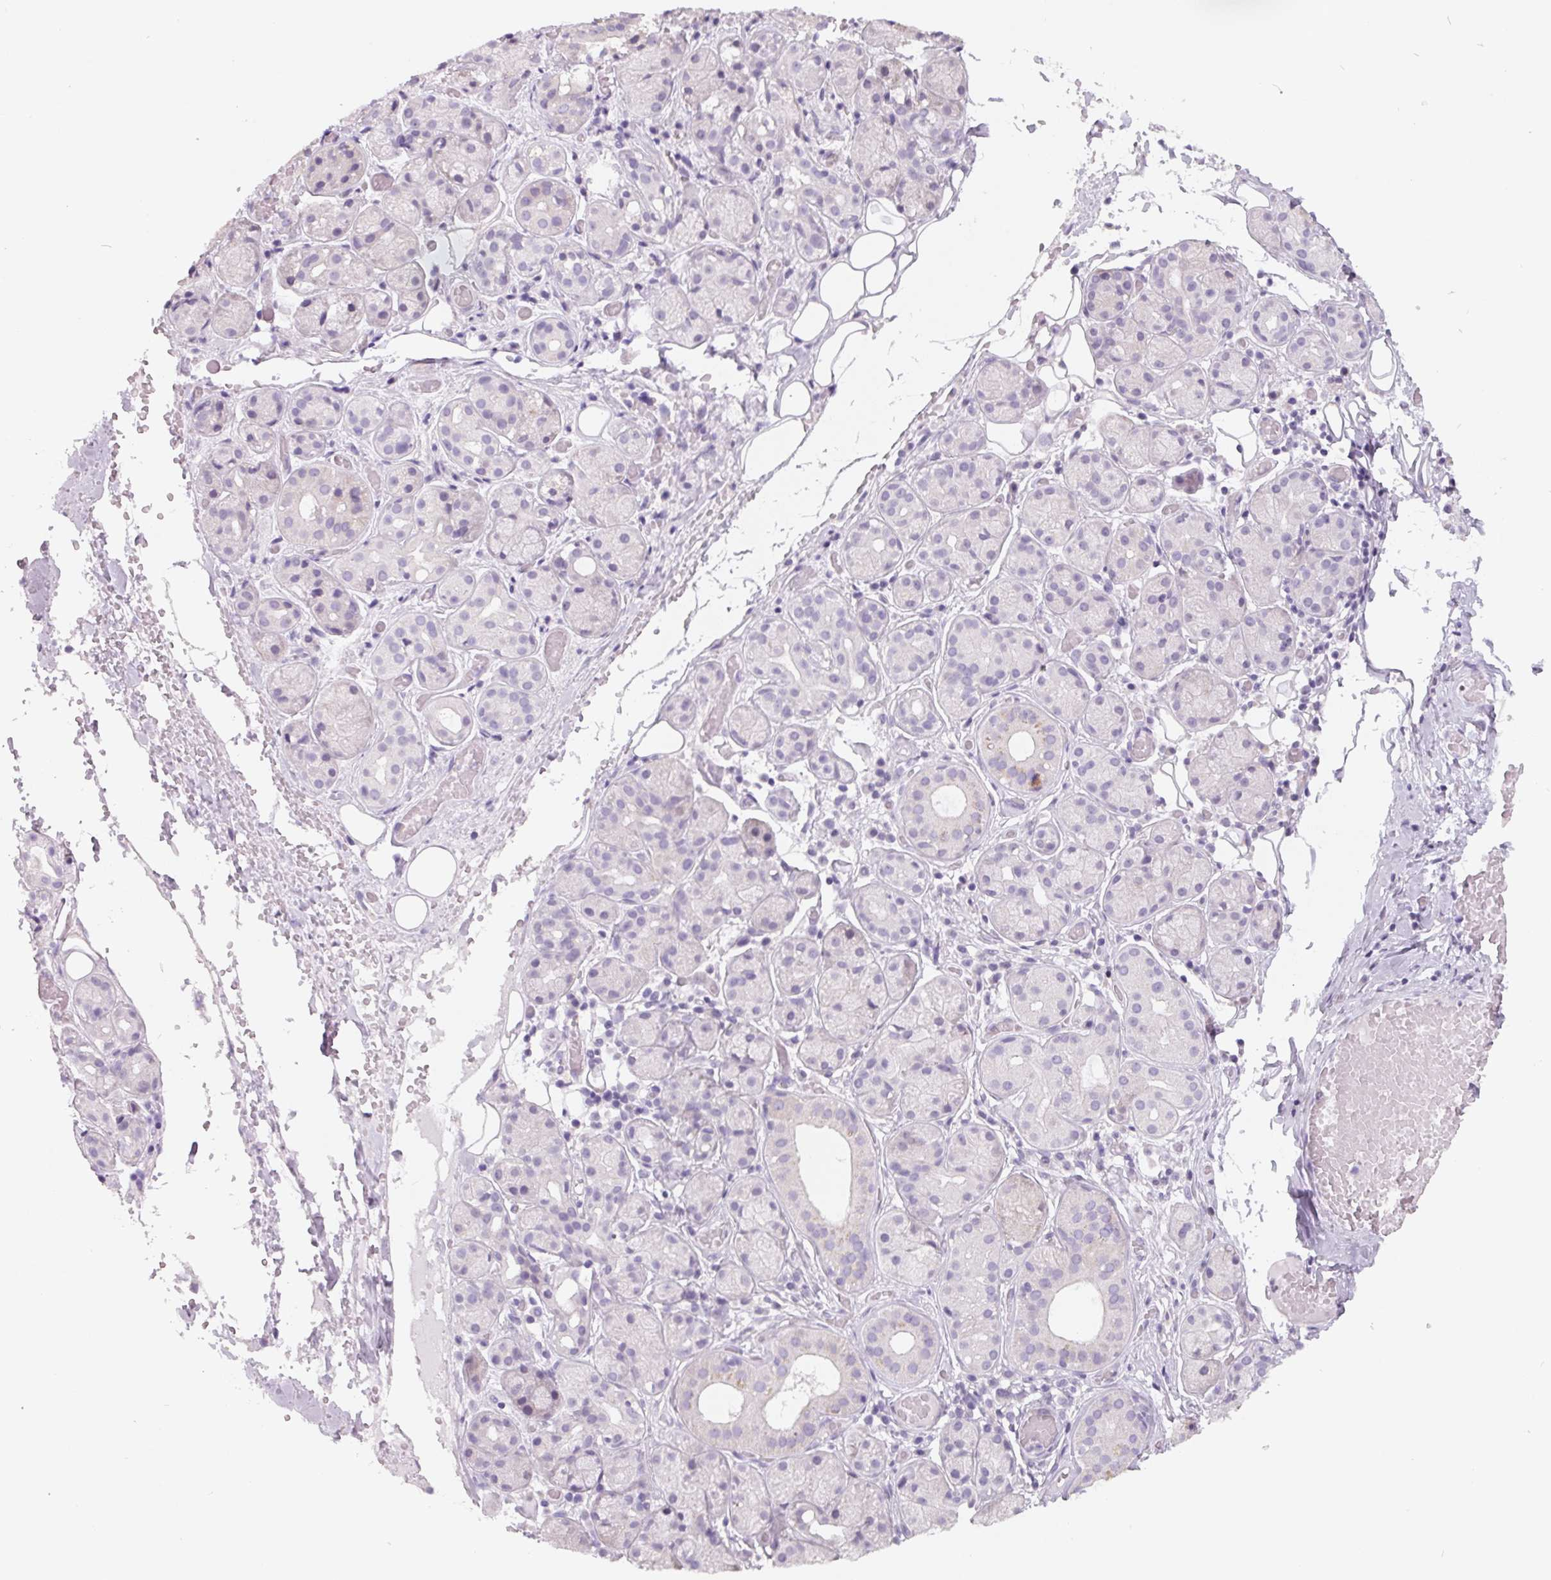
{"staining": {"intensity": "negative", "quantity": "none", "location": "none"}, "tissue": "salivary gland", "cell_type": "Glandular cells", "image_type": "normal", "snomed": [{"axis": "morphology", "description": "Normal tissue, NOS"}, {"axis": "topography", "description": "Salivary gland"}, {"axis": "topography", "description": "Peripheral nerve tissue"}], "caption": "Immunohistochemical staining of benign human salivary gland demonstrates no significant expression in glandular cells. (DAB (3,3'-diaminobenzidine) immunohistochemistry visualized using brightfield microscopy, high magnification).", "gene": "FTCD", "patient": {"sex": "male", "age": 71}}